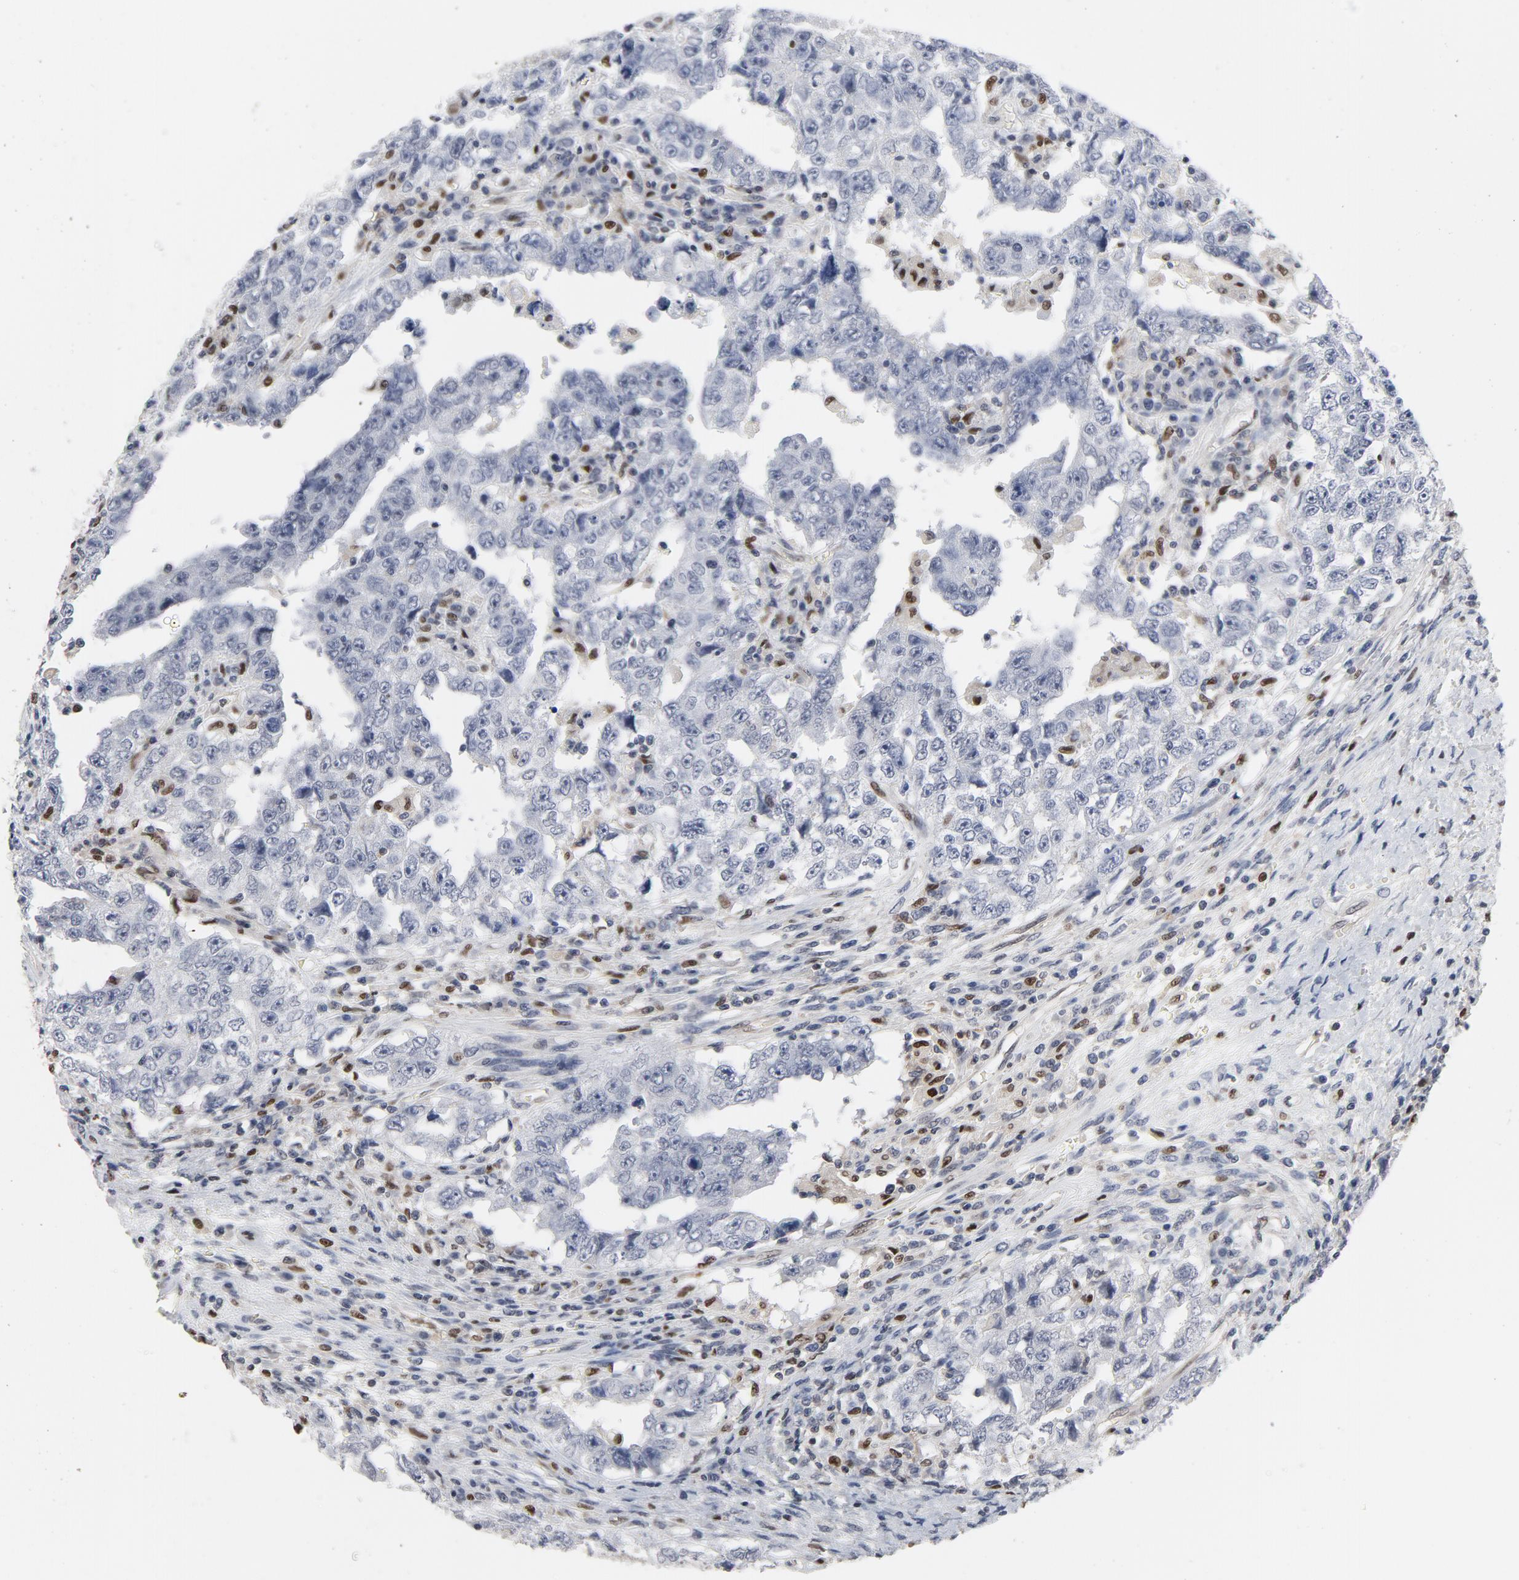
{"staining": {"intensity": "negative", "quantity": "none", "location": "none"}, "tissue": "testis cancer", "cell_type": "Tumor cells", "image_type": "cancer", "snomed": [{"axis": "morphology", "description": "Carcinoma, Embryonal, NOS"}, {"axis": "topography", "description": "Testis"}], "caption": "Tumor cells are negative for brown protein staining in testis embryonal carcinoma.", "gene": "NFKB1", "patient": {"sex": "male", "age": 26}}